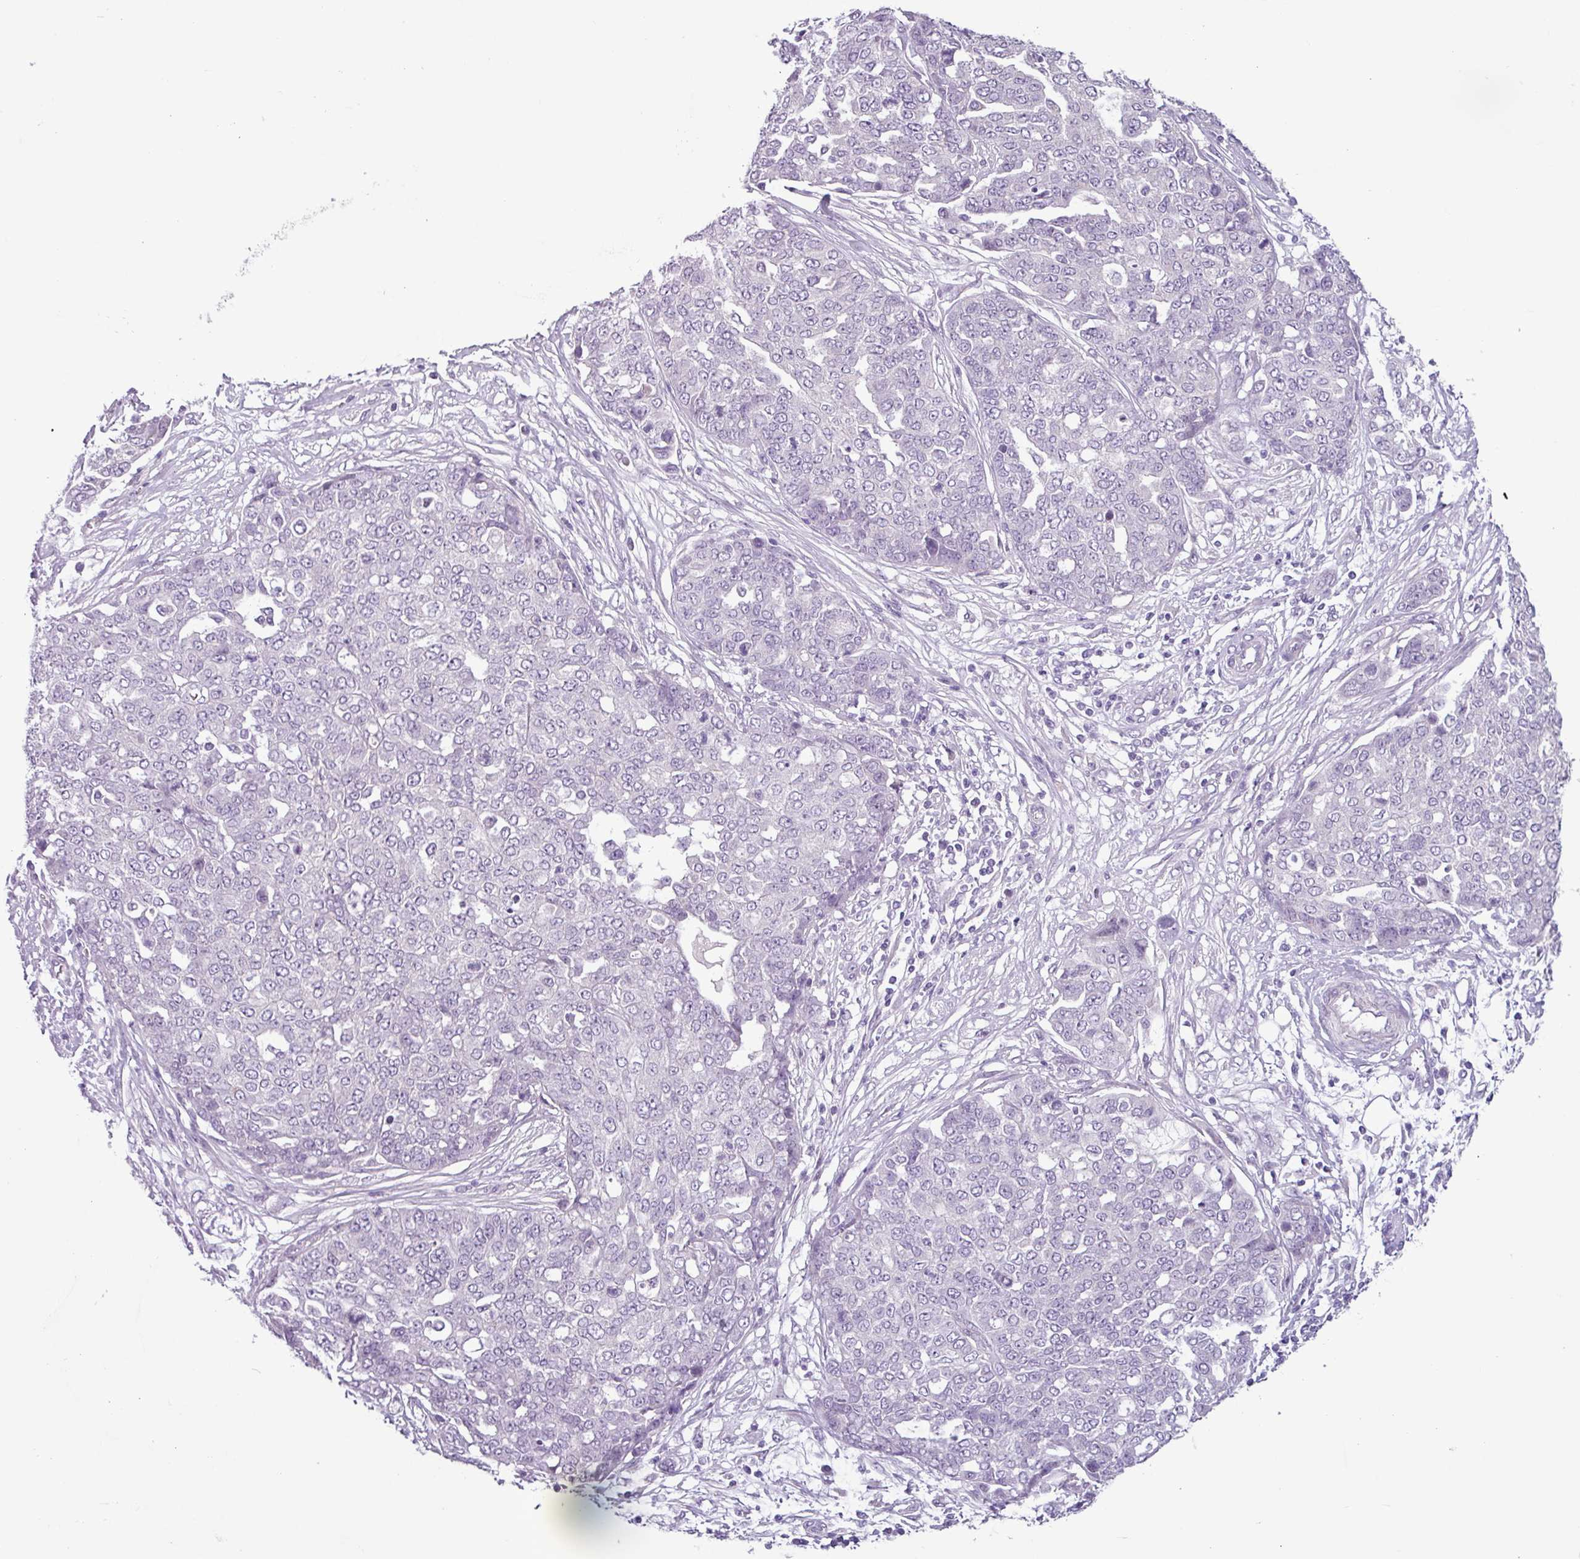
{"staining": {"intensity": "negative", "quantity": "none", "location": "none"}, "tissue": "ovarian cancer", "cell_type": "Tumor cells", "image_type": "cancer", "snomed": [{"axis": "morphology", "description": "Cystadenocarcinoma, serous, NOS"}, {"axis": "topography", "description": "Soft tissue"}, {"axis": "topography", "description": "Ovary"}], "caption": "Tumor cells show no significant expression in ovarian cancer (serous cystadenocarcinoma).", "gene": "C9orf24", "patient": {"sex": "female", "age": 57}}